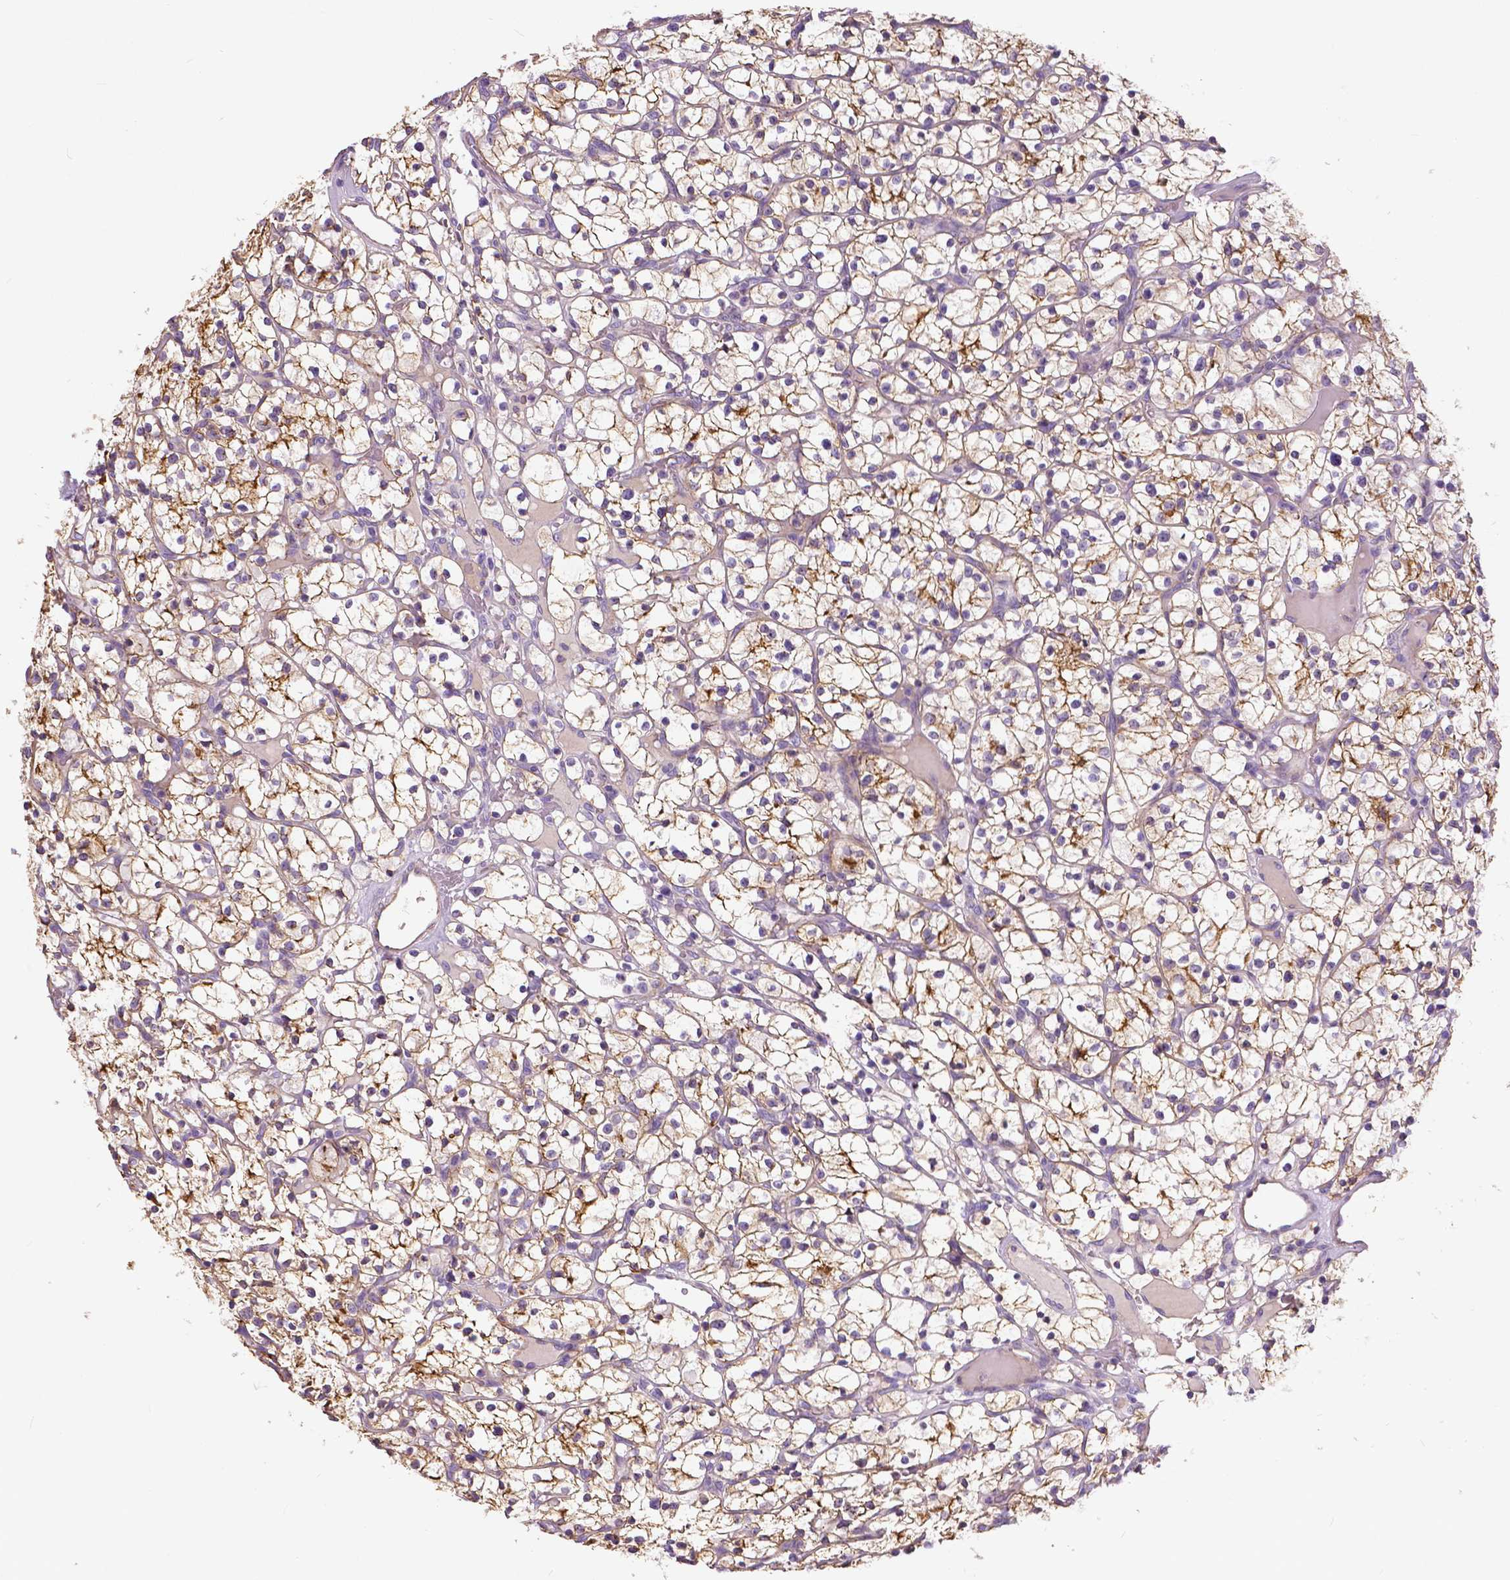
{"staining": {"intensity": "weak", "quantity": ">75%", "location": "cytoplasmic/membranous"}, "tissue": "renal cancer", "cell_type": "Tumor cells", "image_type": "cancer", "snomed": [{"axis": "morphology", "description": "Adenocarcinoma, NOS"}, {"axis": "topography", "description": "Kidney"}], "caption": "Immunohistochemical staining of renal adenocarcinoma shows low levels of weak cytoplasmic/membranous protein expression in about >75% of tumor cells.", "gene": "ANXA13", "patient": {"sex": "female", "age": 64}}